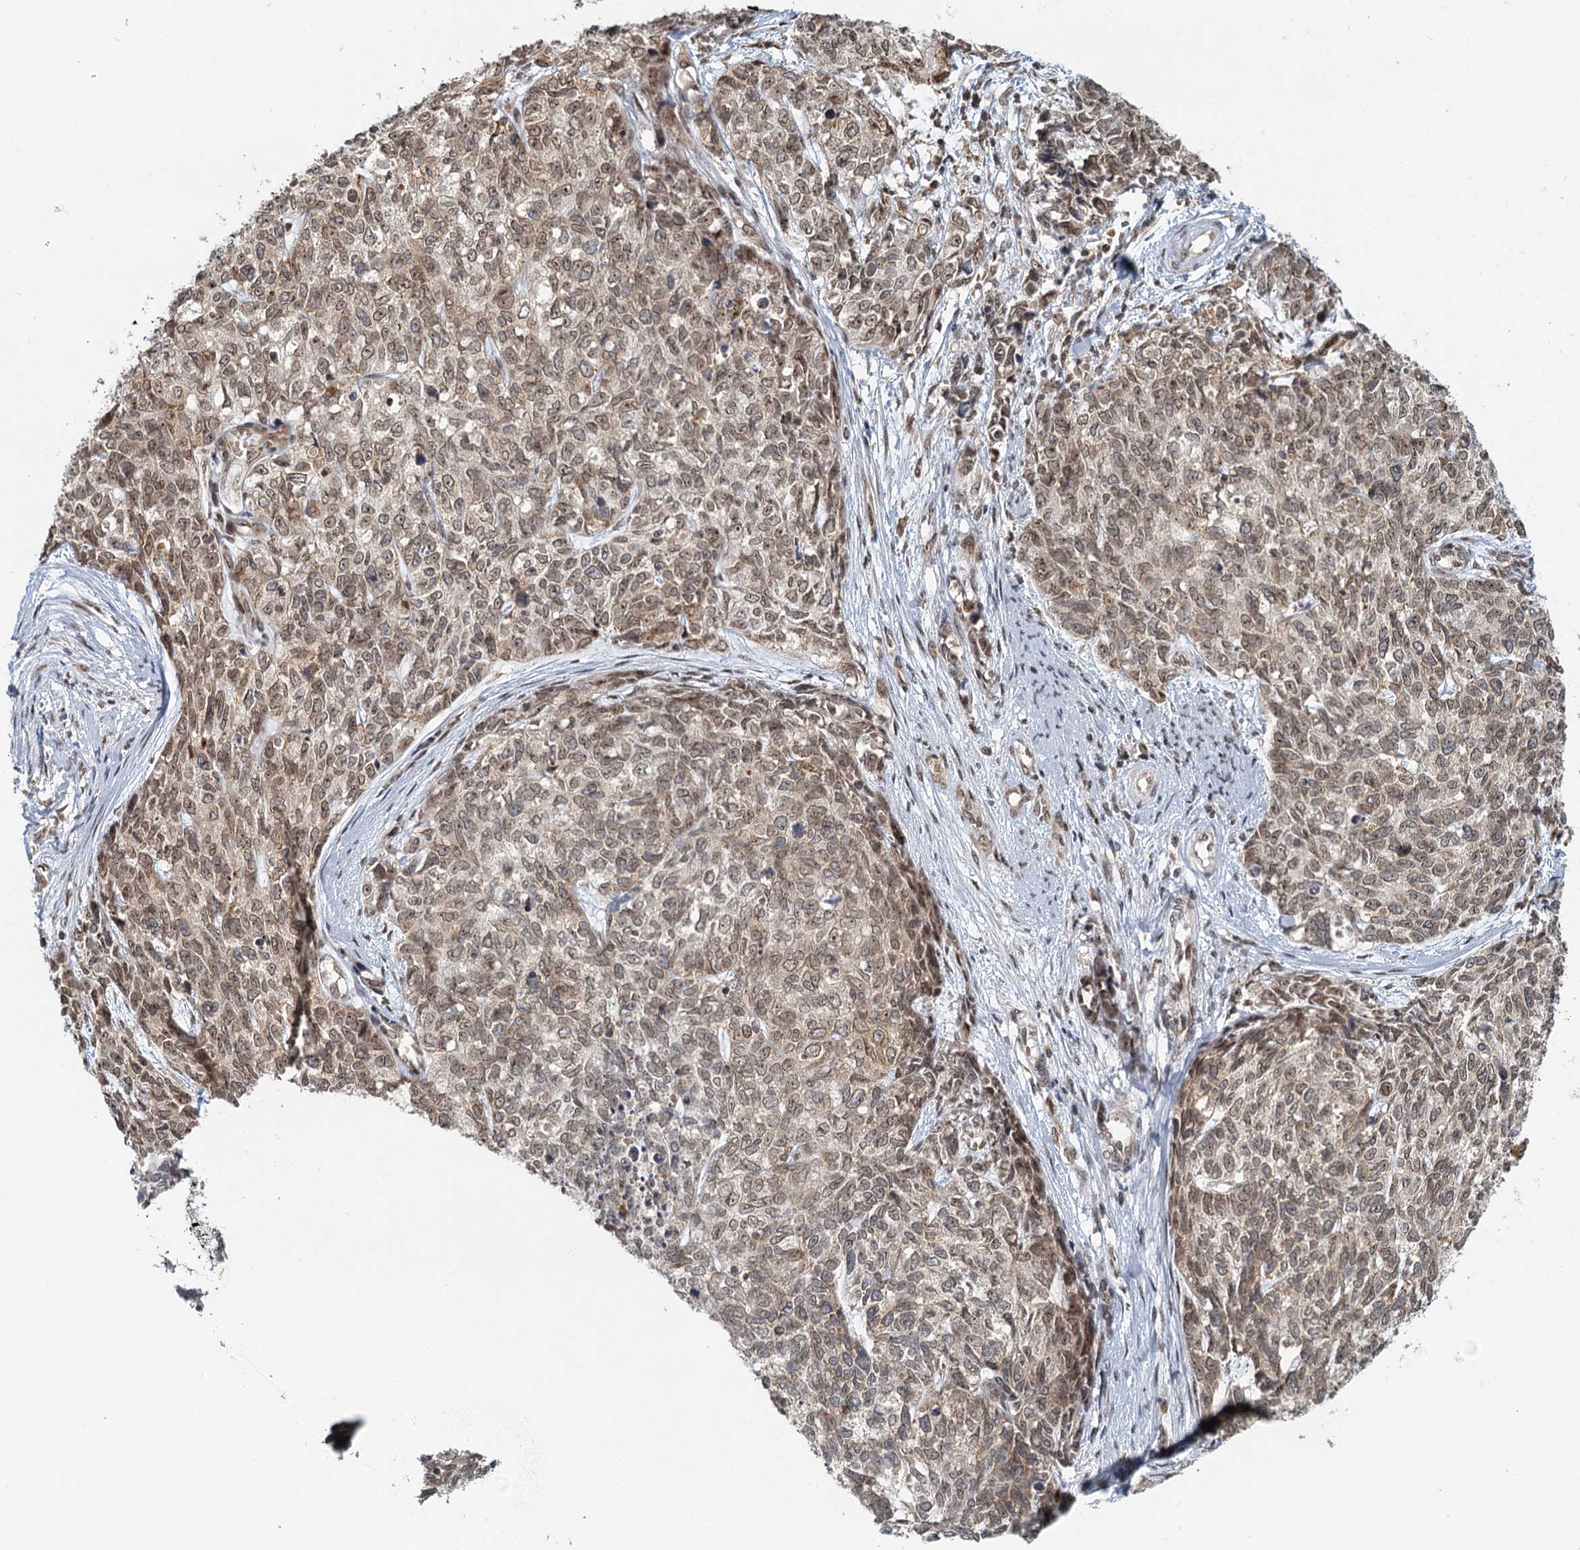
{"staining": {"intensity": "moderate", "quantity": ">75%", "location": "cytoplasmic/membranous,nuclear"}, "tissue": "cervical cancer", "cell_type": "Tumor cells", "image_type": "cancer", "snomed": [{"axis": "morphology", "description": "Squamous cell carcinoma, NOS"}, {"axis": "topography", "description": "Cervix"}], "caption": "Moderate cytoplasmic/membranous and nuclear protein positivity is identified in approximately >75% of tumor cells in cervical cancer. The protein of interest is shown in brown color, while the nuclei are stained blue.", "gene": "TREX1", "patient": {"sex": "female", "age": 63}}